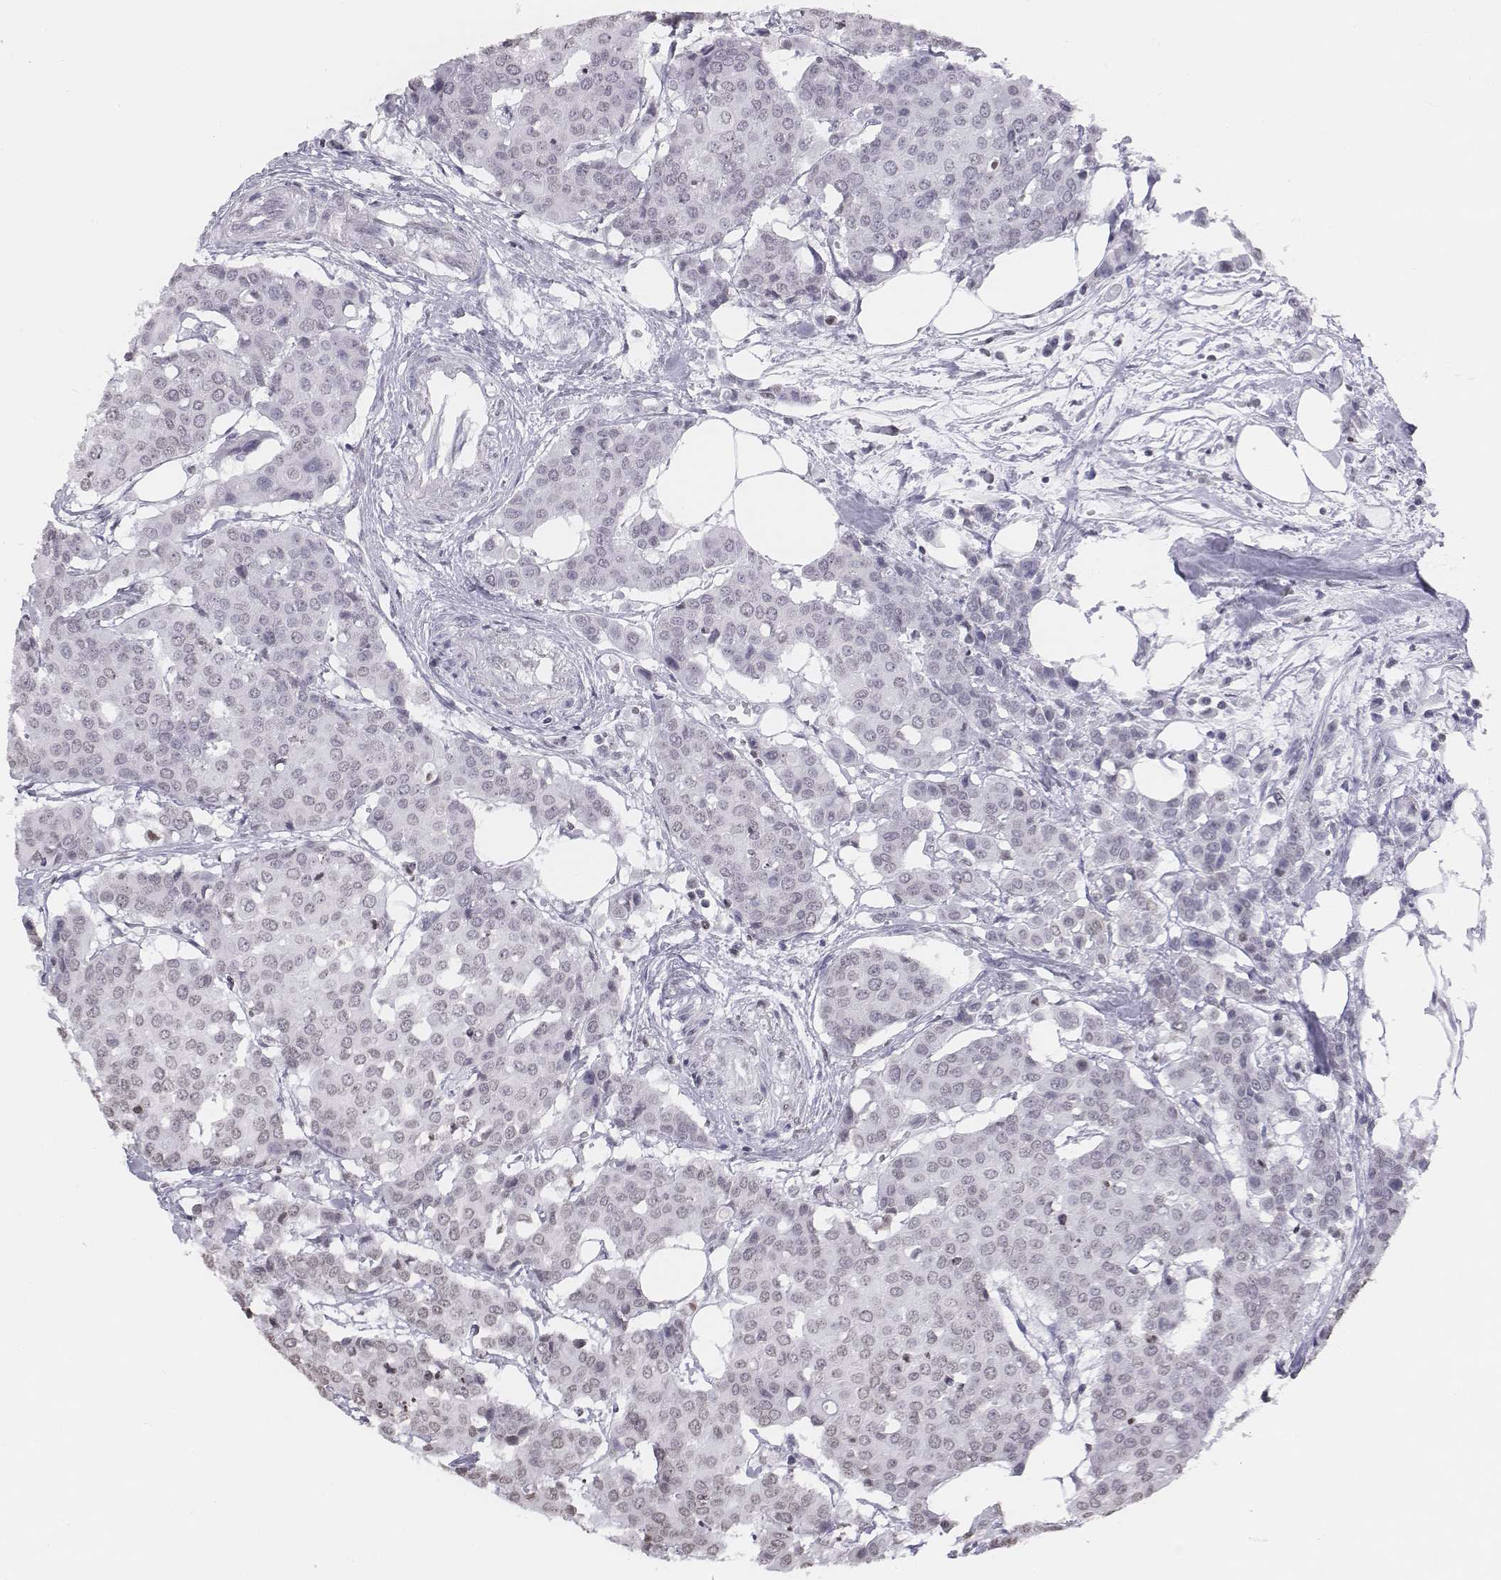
{"staining": {"intensity": "negative", "quantity": "none", "location": "none"}, "tissue": "carcinoid", "cell_type": "Tumor cells", "image_type": "cancer", "snomed": [{"axis": "morphology", "description": "Carcinoid, malignant, NOS"}, {"axis": "topography", "description": "Colon"}], "caption": "High magnification brightfield microscopy of carcinoid stained with DAB (brown) and counterstained with hematoxylin (blue): tumor cells show no significant positivity.", "gene": "BARHL1", "patient": {"sex": "male", "age": 81}}